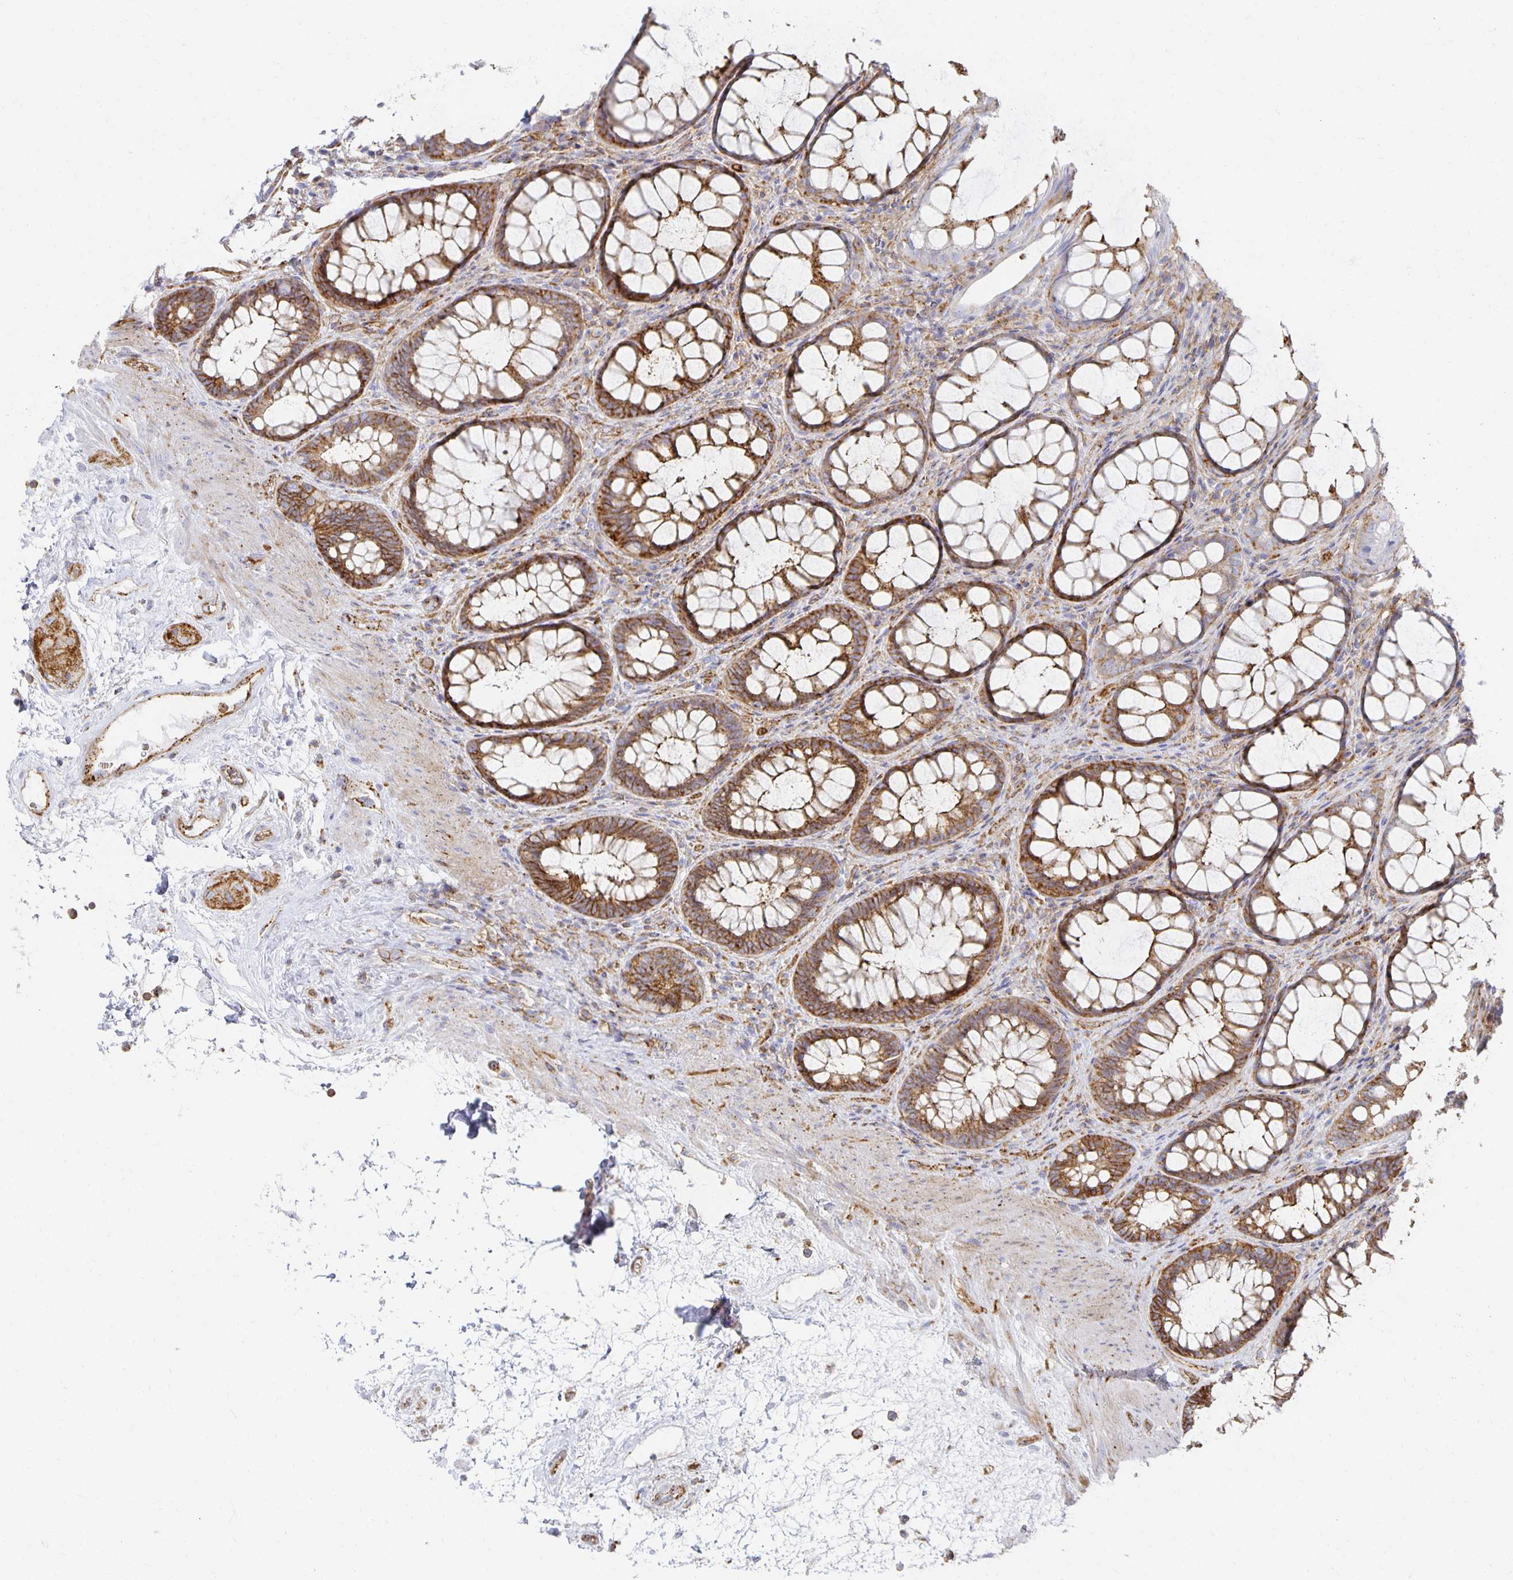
{"staining": {"intensity": "strong", "quantity": ">75%", "location": "cytoplasmic/membranous"}, "tissue": "rectum", "cell_type": "Glandular cells", "image_type": "normal", "snomed": [{"axis": "morphology", "description": "Normal tissue, NOS"}, {"axis": "topography", "description": "Rectum"}], "caption": "High-magnification brightfield microscopy of benign rectum stained with DAB (3,3'-diaminobenzidine) (brown) and counterstained with hematoxylin (blue). glandular cells exhibit strong cytoplasmic/membranous staining is seen in about>75% of cells.", "gene": "TAAR1", "patient": {"sex": "male", "age": 72}}